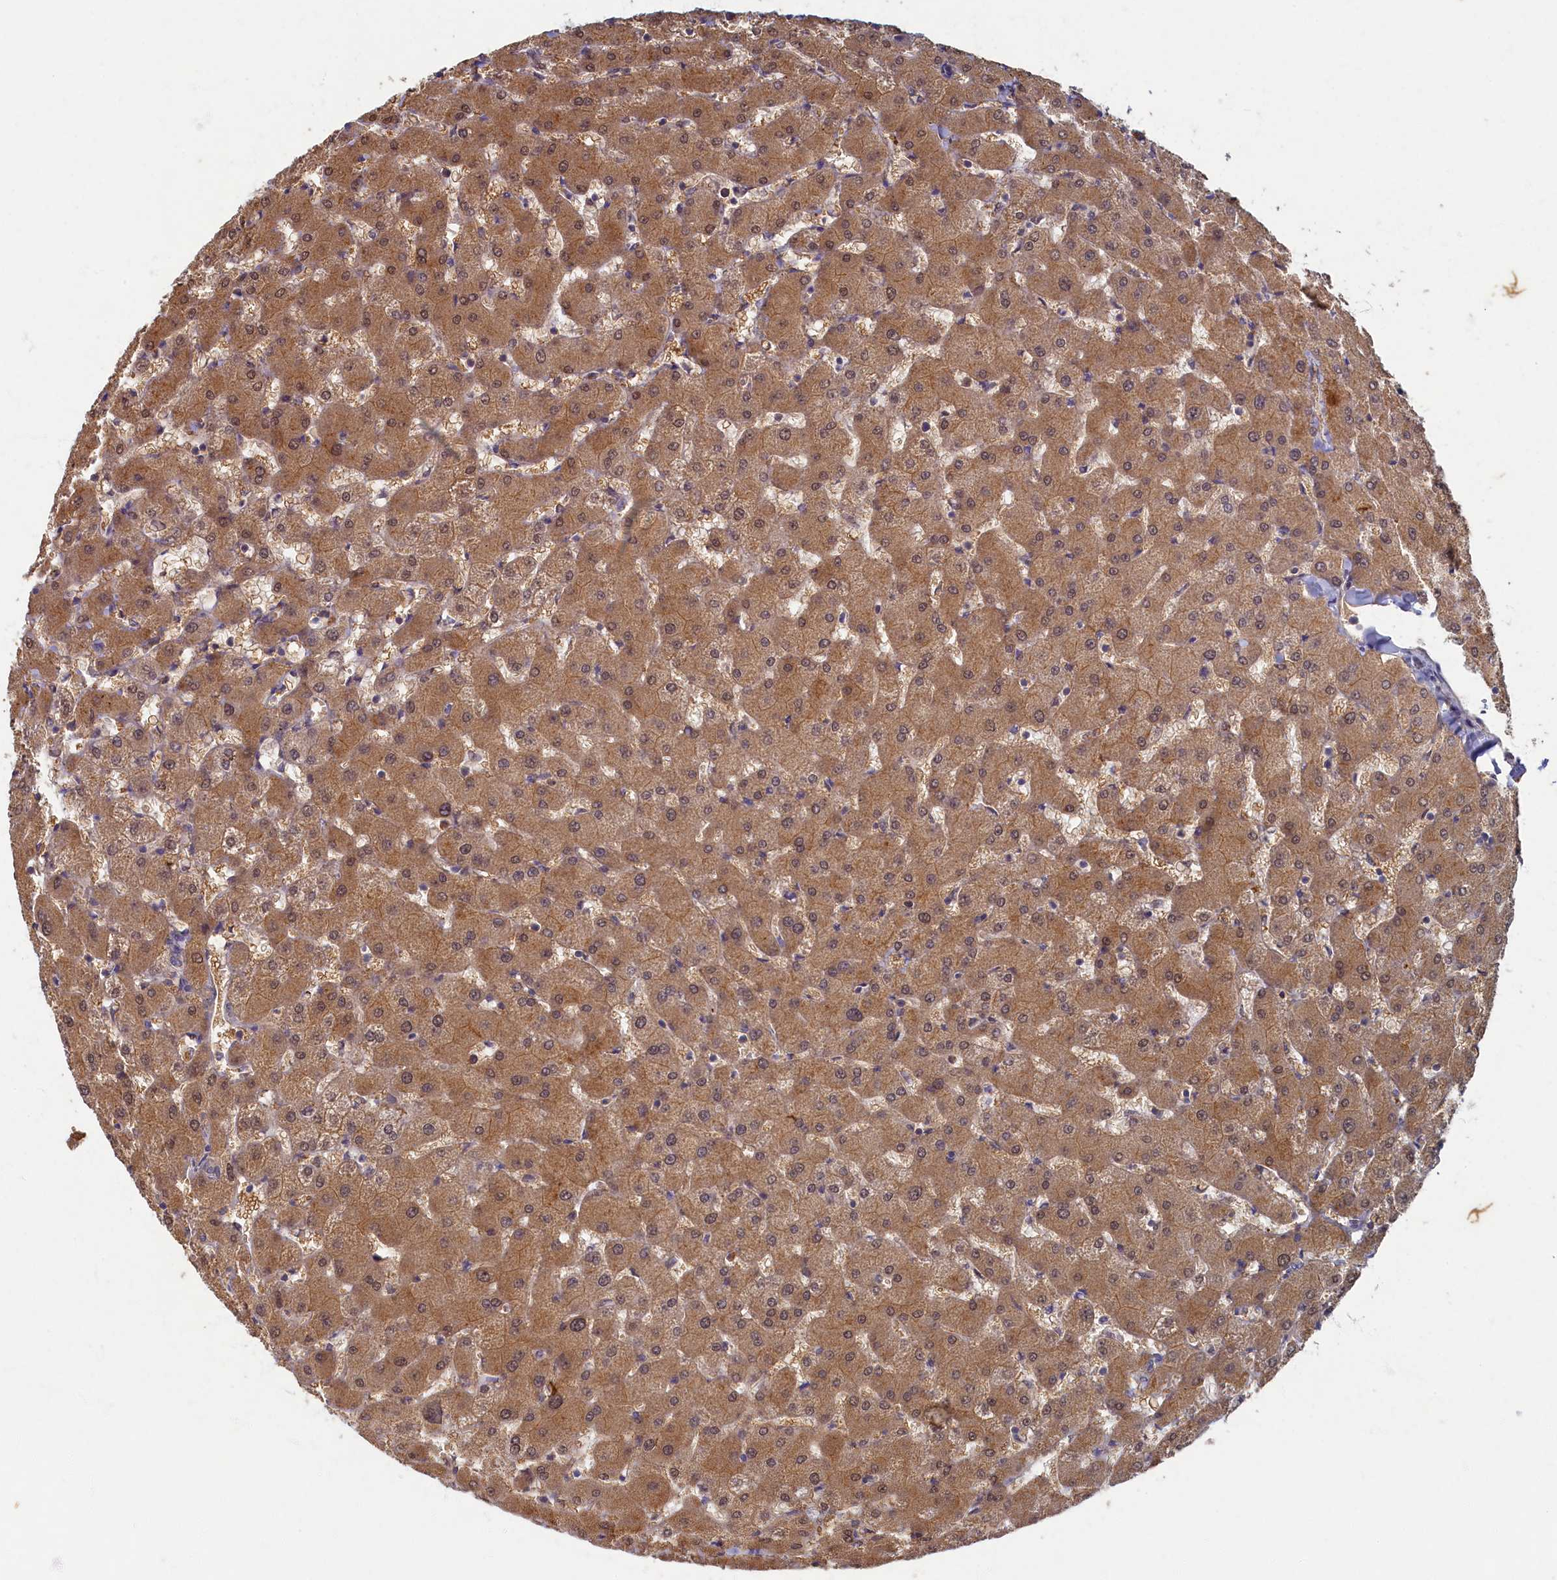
{"staining": {"intensity": "weak", "quantity": ">75%", "location": "nuclear"}, "tissue": "liver", "cell_type": "Cholangiocytes", "image_type": "normal", "snomed": [{"axis": "morphology", "description": "Normal tissue, NOS"}, {"axis": "topography", "description": "Liver"}], "caption": "A high-resolution photomicrograph shows IHC staining of benign liver, which shows weak nuclear positivity in approximately >75% of cholangiocytes.", "gene": "WDR59", "patient": {"sex": "female", "age": 63}}